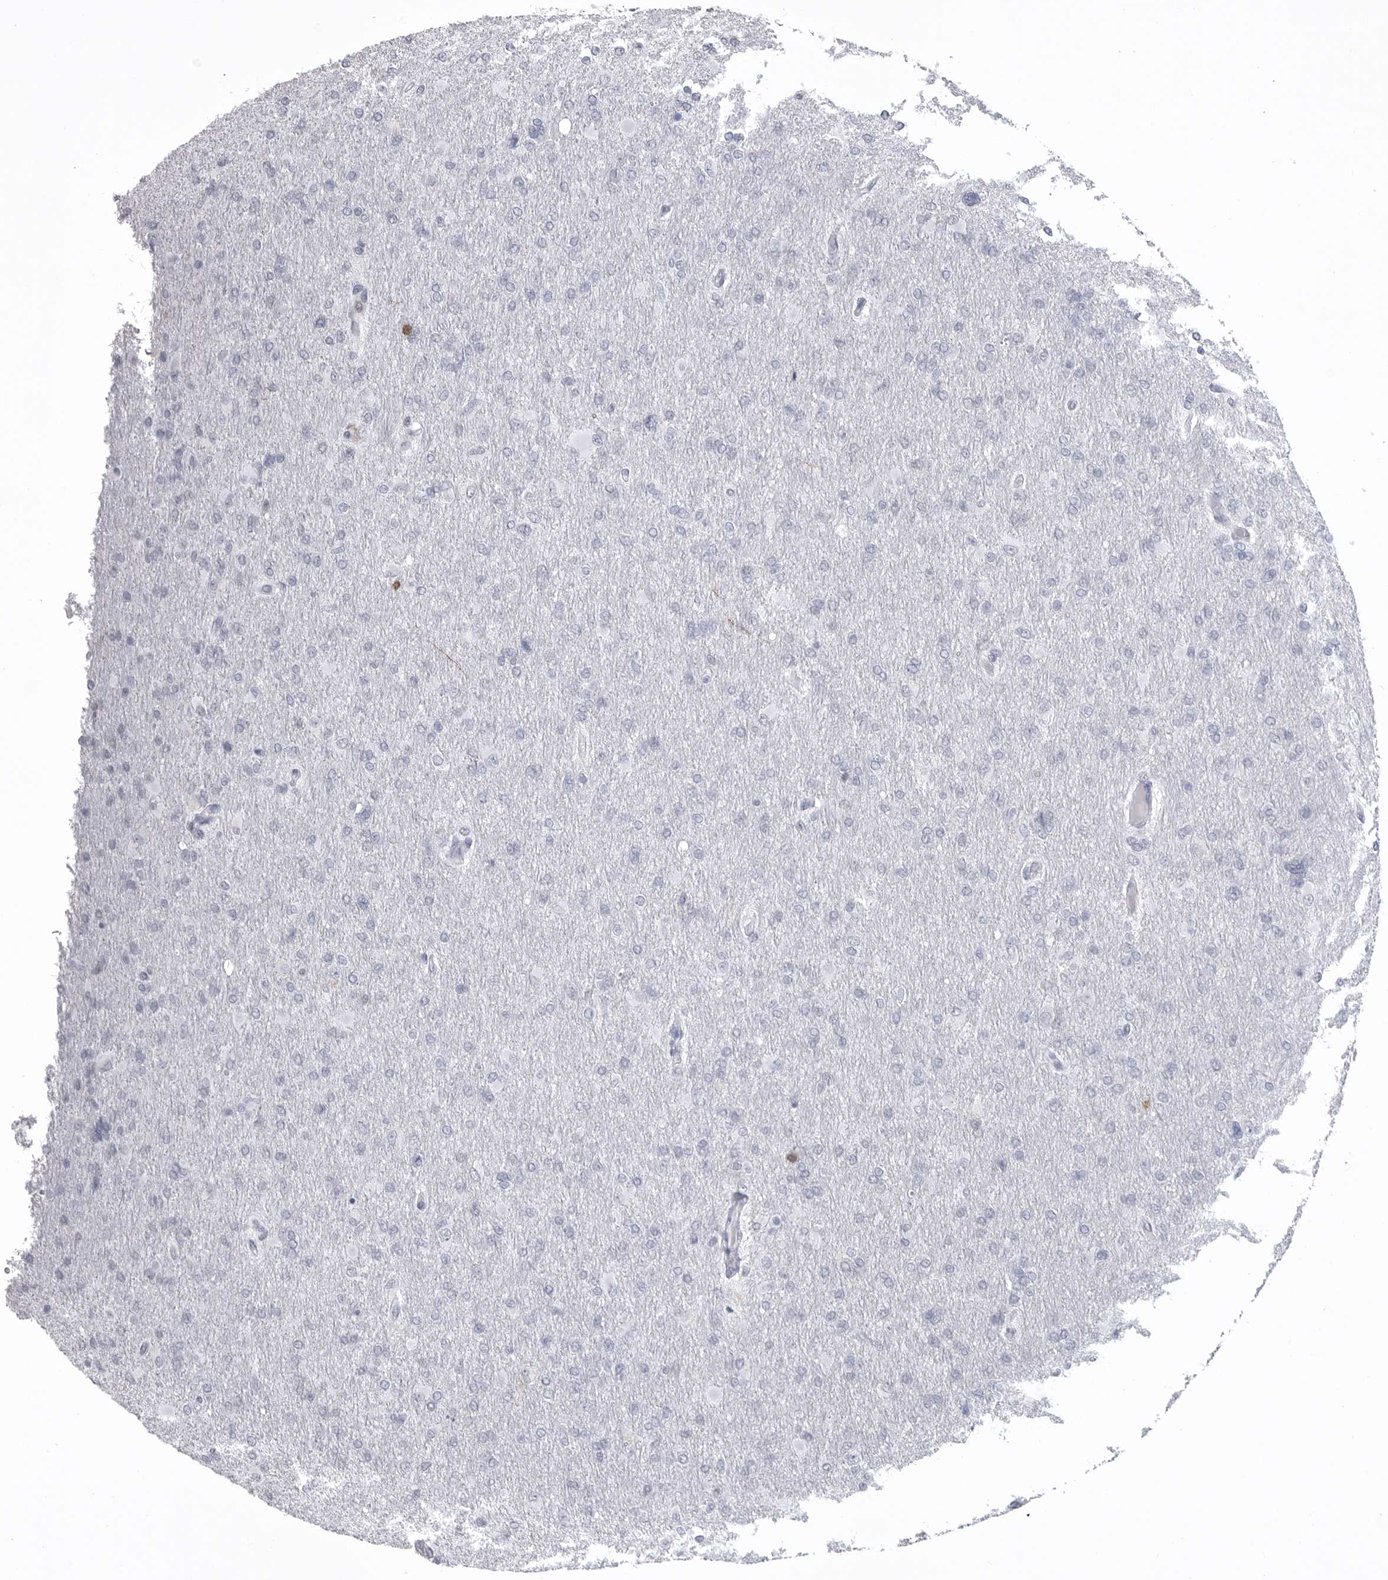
{"staining": {"intensity": "negative", "quantity": "none", "location": "none"}, "tissue": "glioma", "cell_type": "Tumor cells", "image_type": "cancer", "snomed": [{"axis": "morphology", "description": "Glioma, malignant, High grade"}, {"axis": "topography", "description": "Cerebral cortex"}], "caption": "Immunohistochemistry image of human high-grade glioma (malignant) stained for a protein (brown), which shows no positivity in tumor cells. (Stains: DAB (3,3'-diaminobenzidine) immunohistochemistry with hematoxylin counter stain, Microscopy: brightfield microscopy at high magnification).", "gene": "ITGAL", "patient": {"sex": "female", "age": 36}}